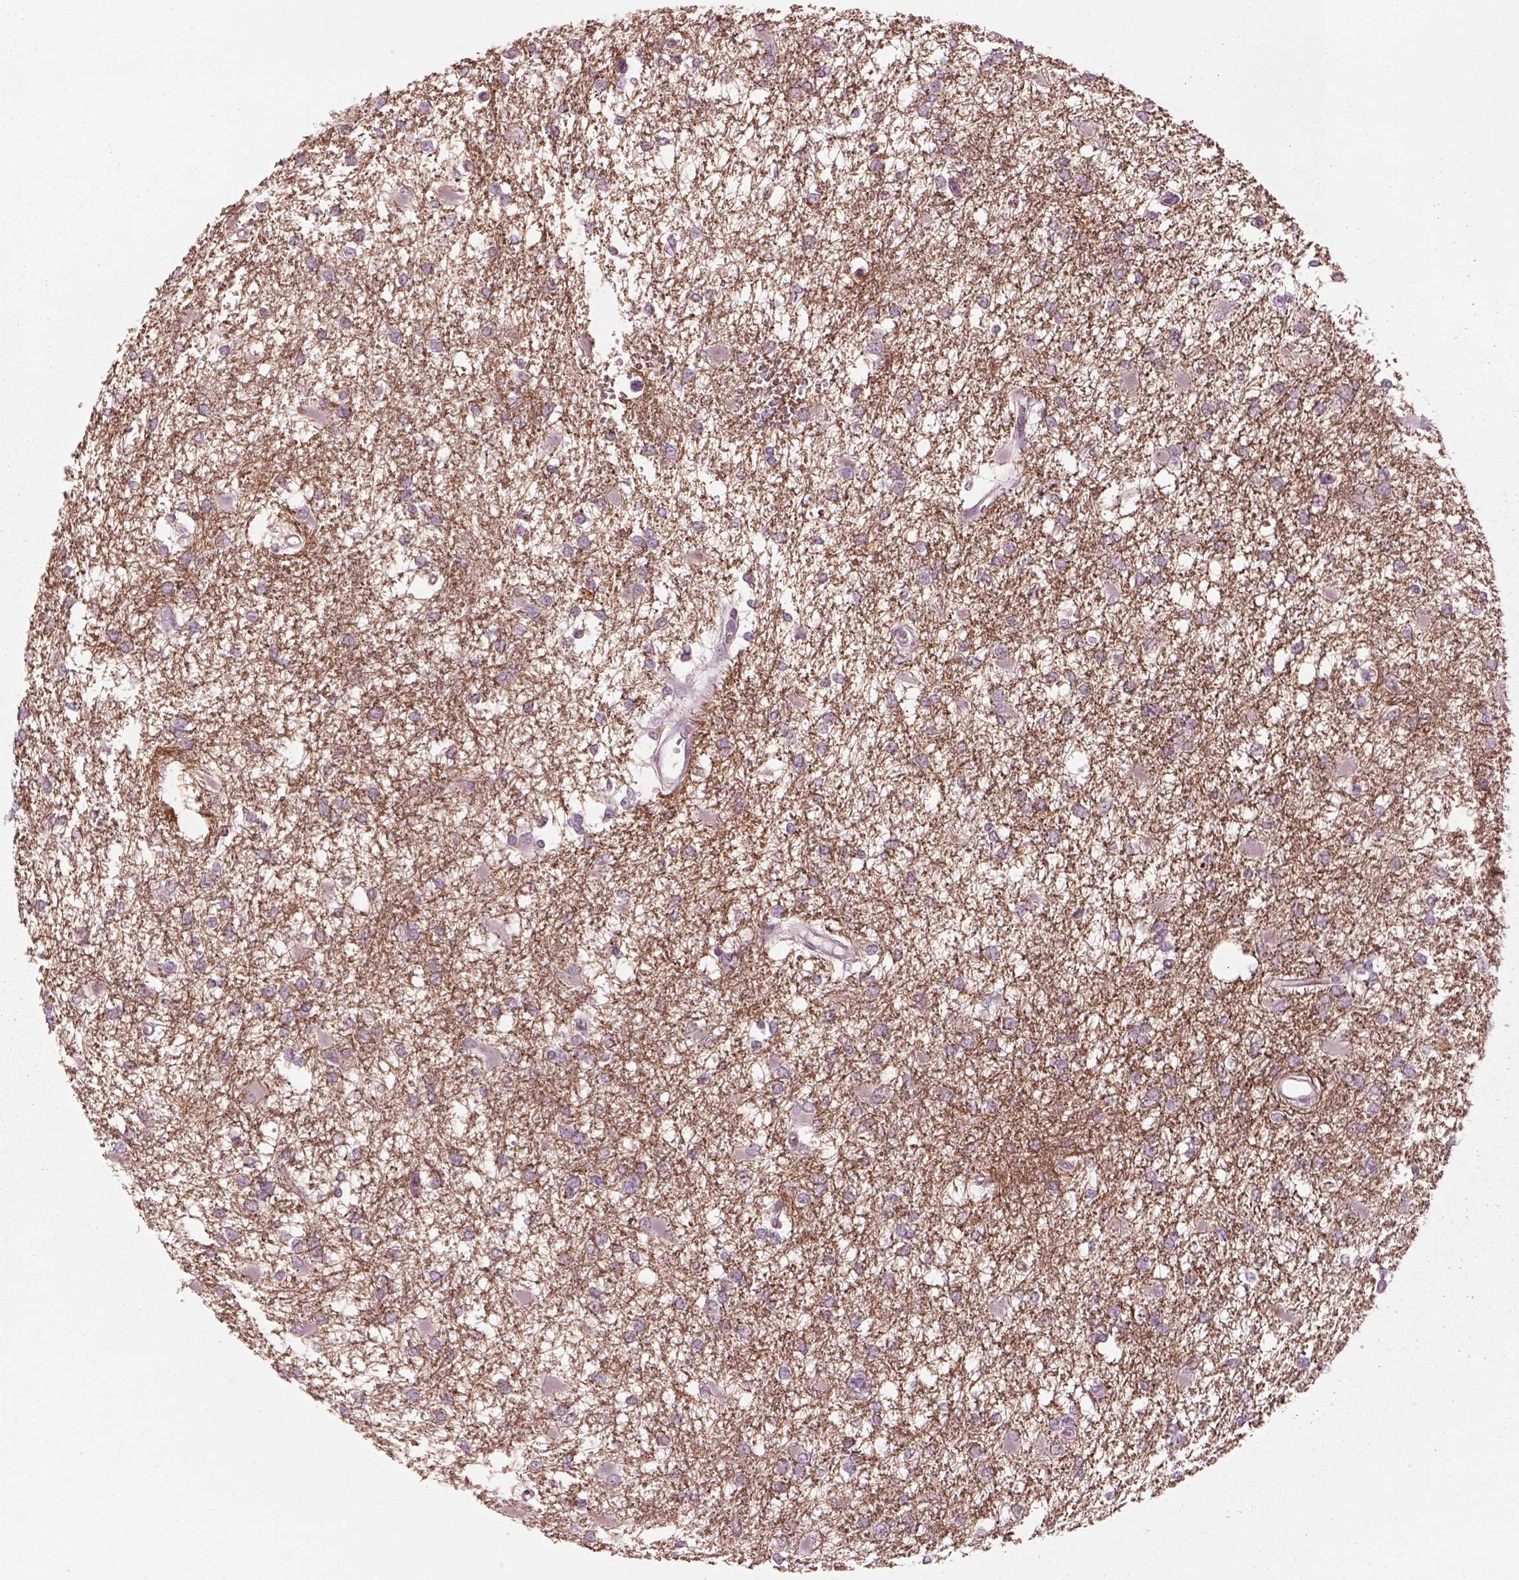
{"staining": {"intensity": "negative", "quantity": "none", "location": "none"}, "tissue": "glioma", "cell_type": "Tumor cells", "image_type": "cancer", "snomed": [{"axis": "morphology", "description": "Glioma, malignant, High grade"}, {"axis": "topography", "description": "Cerebral cortex"}], "caption": "Glioma was stained to show a protein in brown. There is no significant positivity in tumor cells.", "gene": "CADM2", "patient": {"sex": "male", "age": 79}}